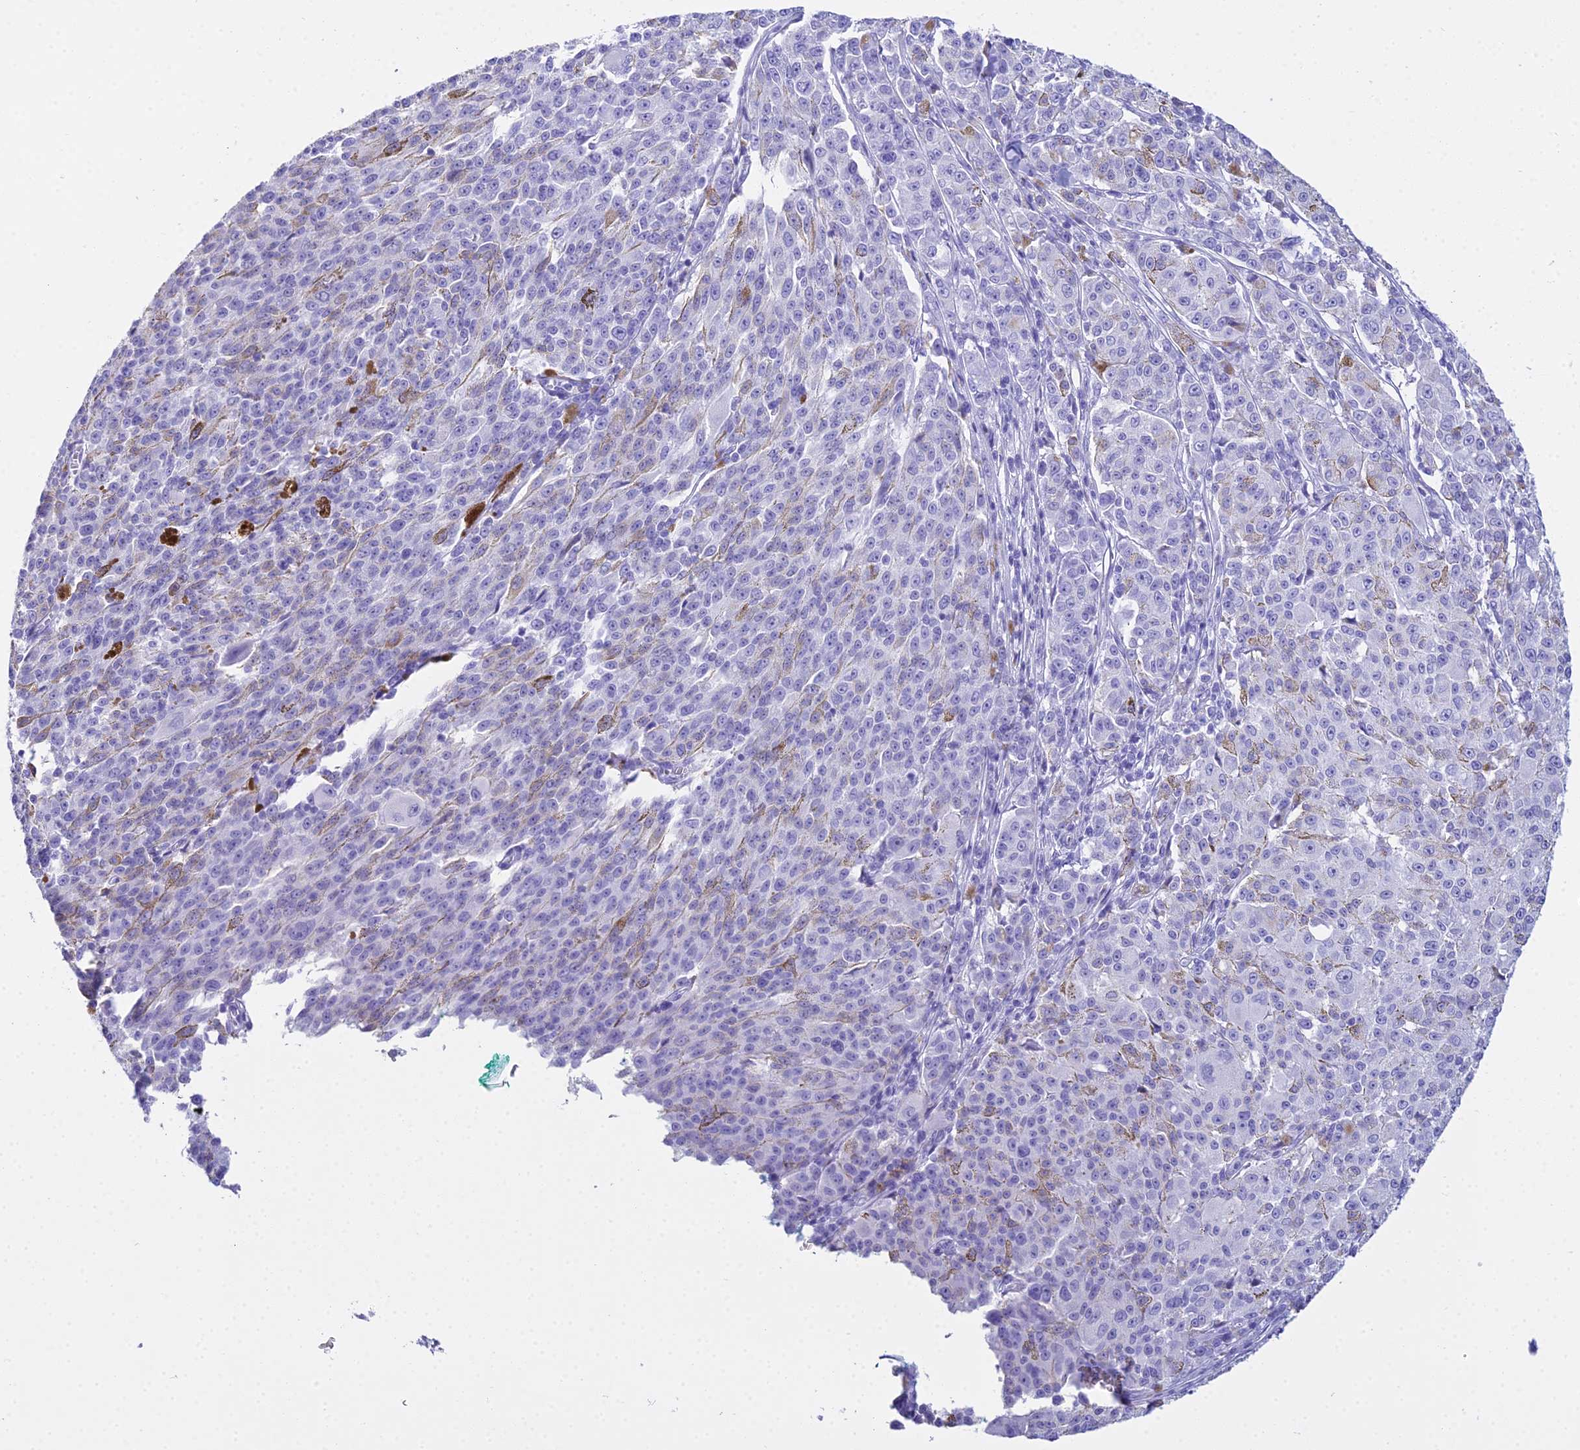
{"staining": {"intensity": "negative", "quantity": "none", "location": "none"}, "tissue": "melanoma", "cell_type": "Tumor cells", "image_type": "cancer", "snomed": [{"axis": "morphology", "description": "Malignant melanoma, NOS"}, {"axis": "topography", "description": "Skin"}], "caption": "Immunohistochemical staining of malignant melanoma shows no significant staining in tumor cells.", "gene": "ZNF442", "patient": {"sex": "female", "age": 52}}